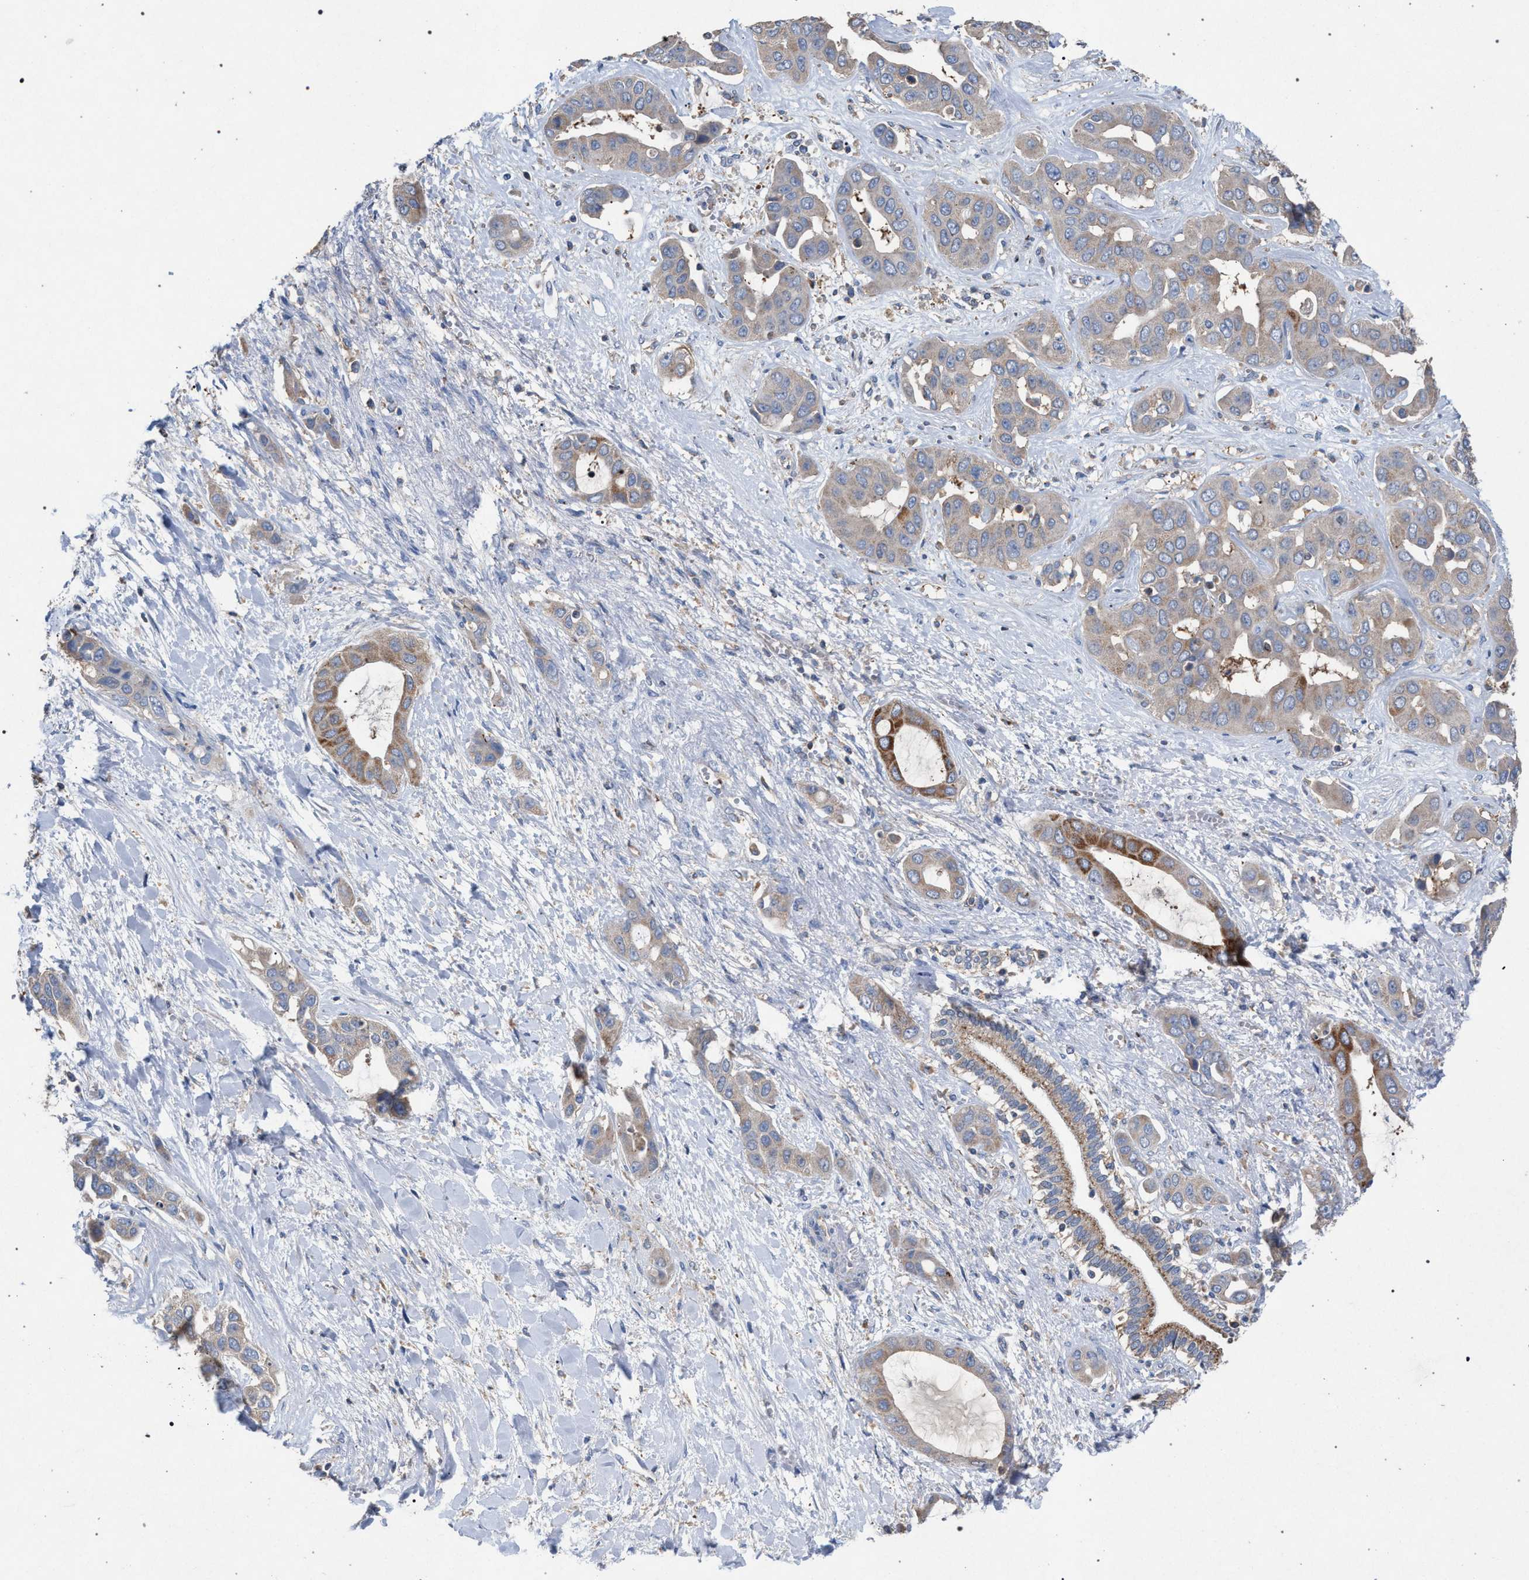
{"staining": {"intensity": "moderate", "quantity": "<25%", "location": "cytoplasmic/membranous"}, "tissue": "liver cancer", "cell_type": "Tumor cells", "image_type": "cancer", "snomed": [{"axis": "morphology", "description": "Cholangiocarcinoma"}, {"axis": "topography", "description": "Liver"}], "caption": "A photomicrograph showing moderate cytoplasmic/membranous expression in about <25% of tumor cells in liver cancer (cholangiocarcinoma), as visualized by brown immunohistochemical staining.", "gene": "VPS13A", "patient": {"sex": "female", "age": 52}}